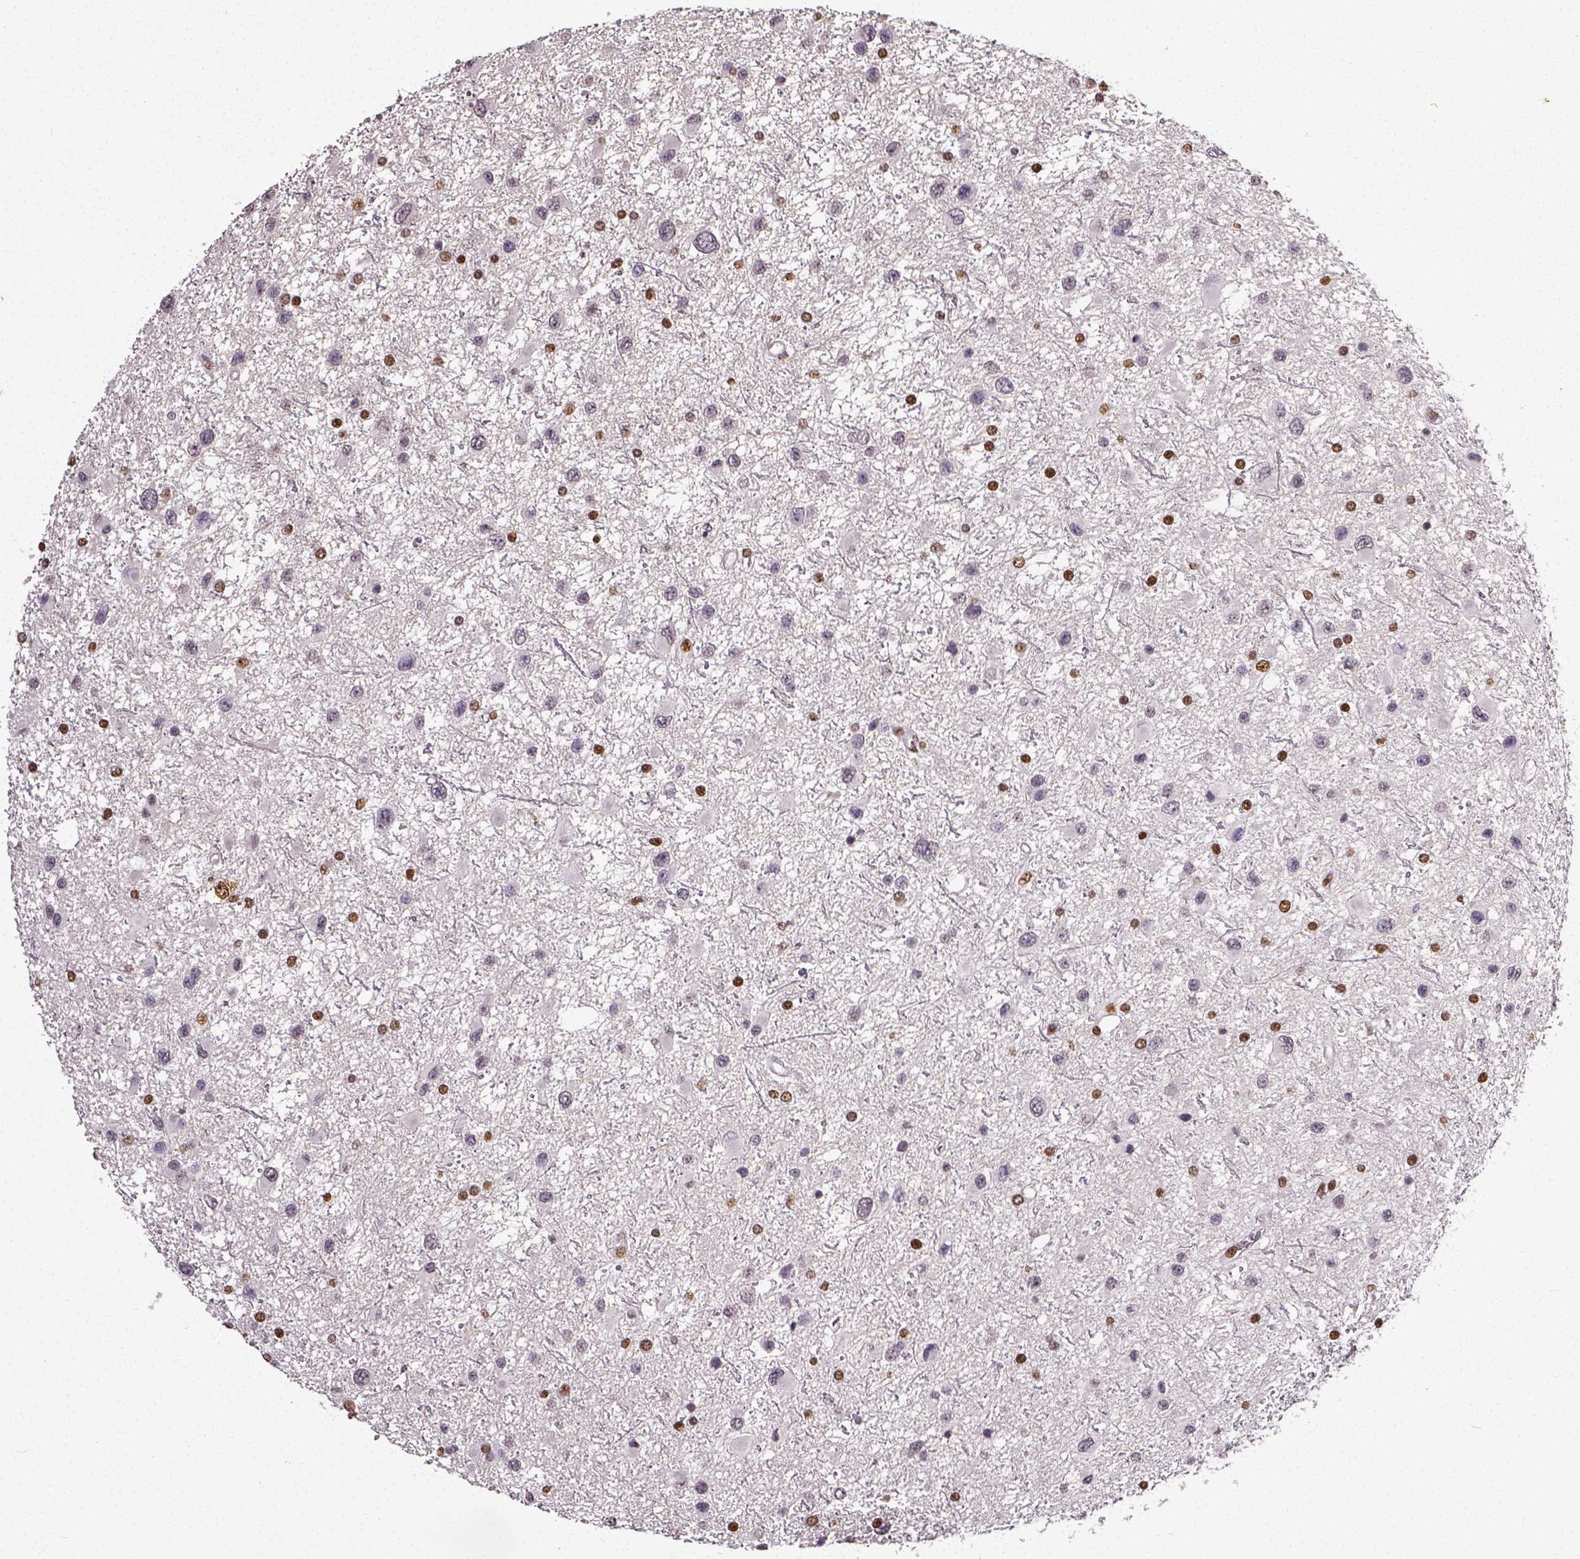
{"staining": {"intensity": "moderate", "quantity": "<25%", "location": "nuclear"}, "tissue": "glioma", "cell_type": "Tumor cells", "image_type": "cancer", "snomed": [{"axis": "morphology", "description": "Glioma, malignant, Low grade"}, {"axis": "topography", "description": "Brain"}], "caption": "Immunohistochemistry (IHC) of human glioma displays low levels of moderate nuclear expression in approximately <25% of tumor cells.", "gene": "ATRX", "patient": {"sex": "female", "age": 32}}